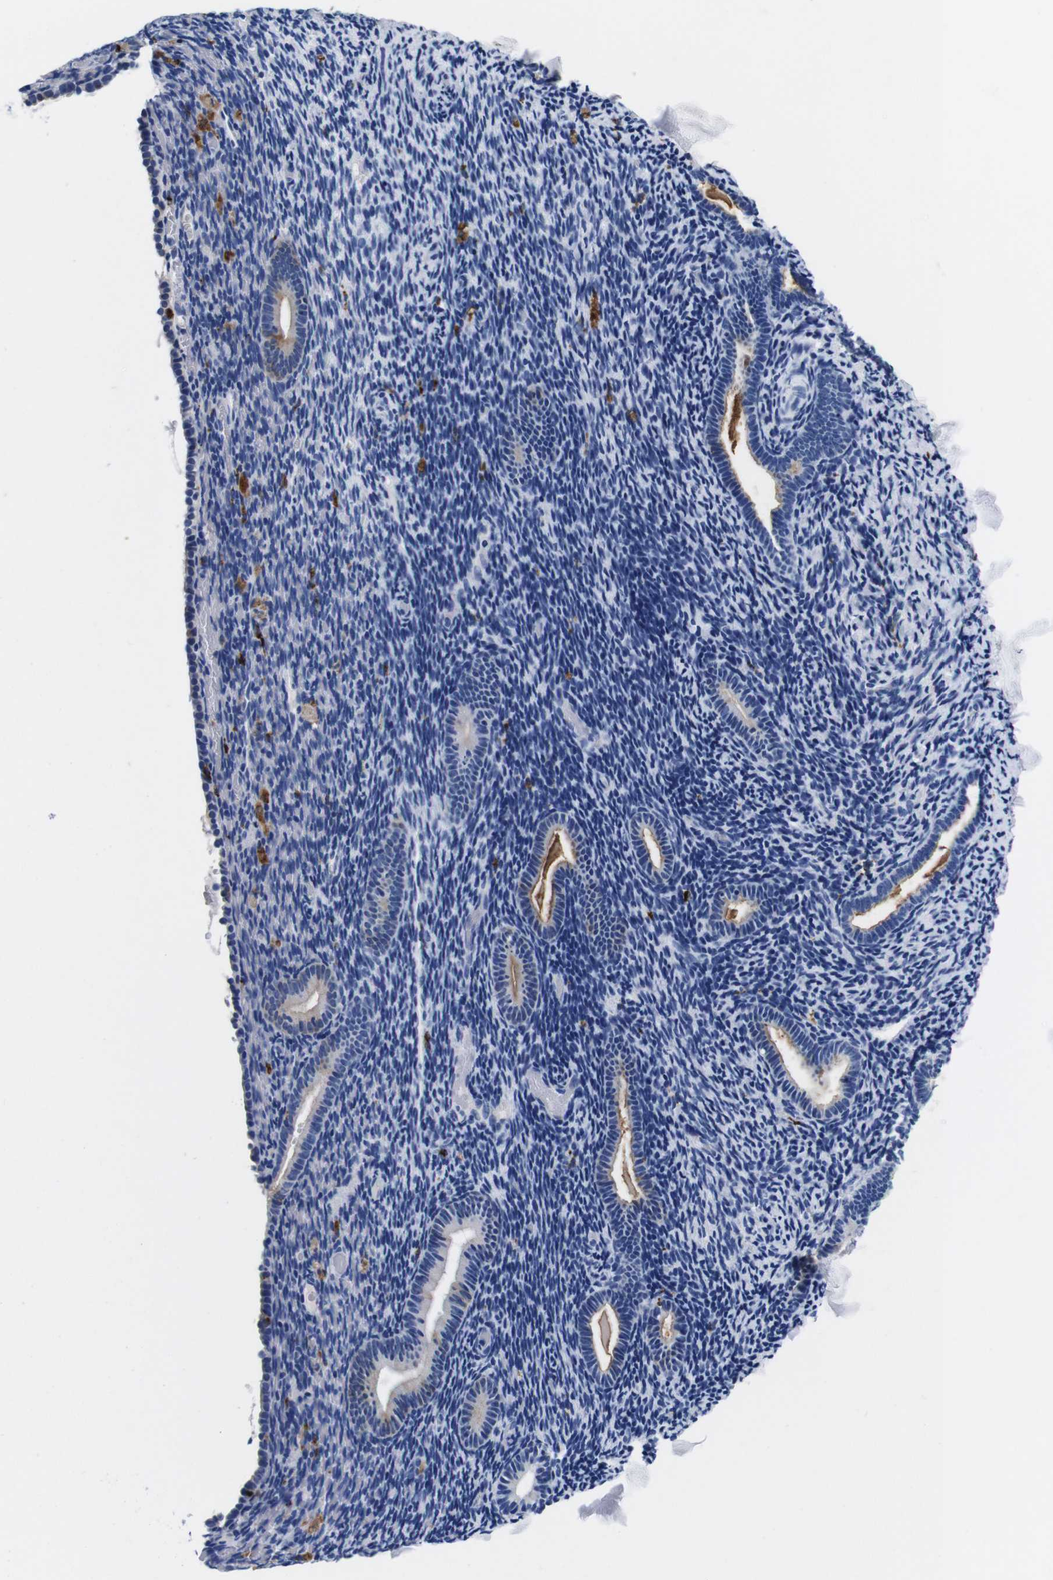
{"staining": {"intensity": "negative", "quantity": "none", "location": "none"}, "tissue": "endometrium", "cell_type": "Cells in endometrial stroma", "image_type": "normal", "snomed": [{"axis": "morphology", "description": "Normal tissue, NOS"}, {"axis": "topography", "description": "Endometrium"}], "caption": "The image shows no staining of cells in endometrial stroma in unremarkable endometrium.", "gene": "ENSG00000248993", "patient": {"sex": "female", "age": 51}}